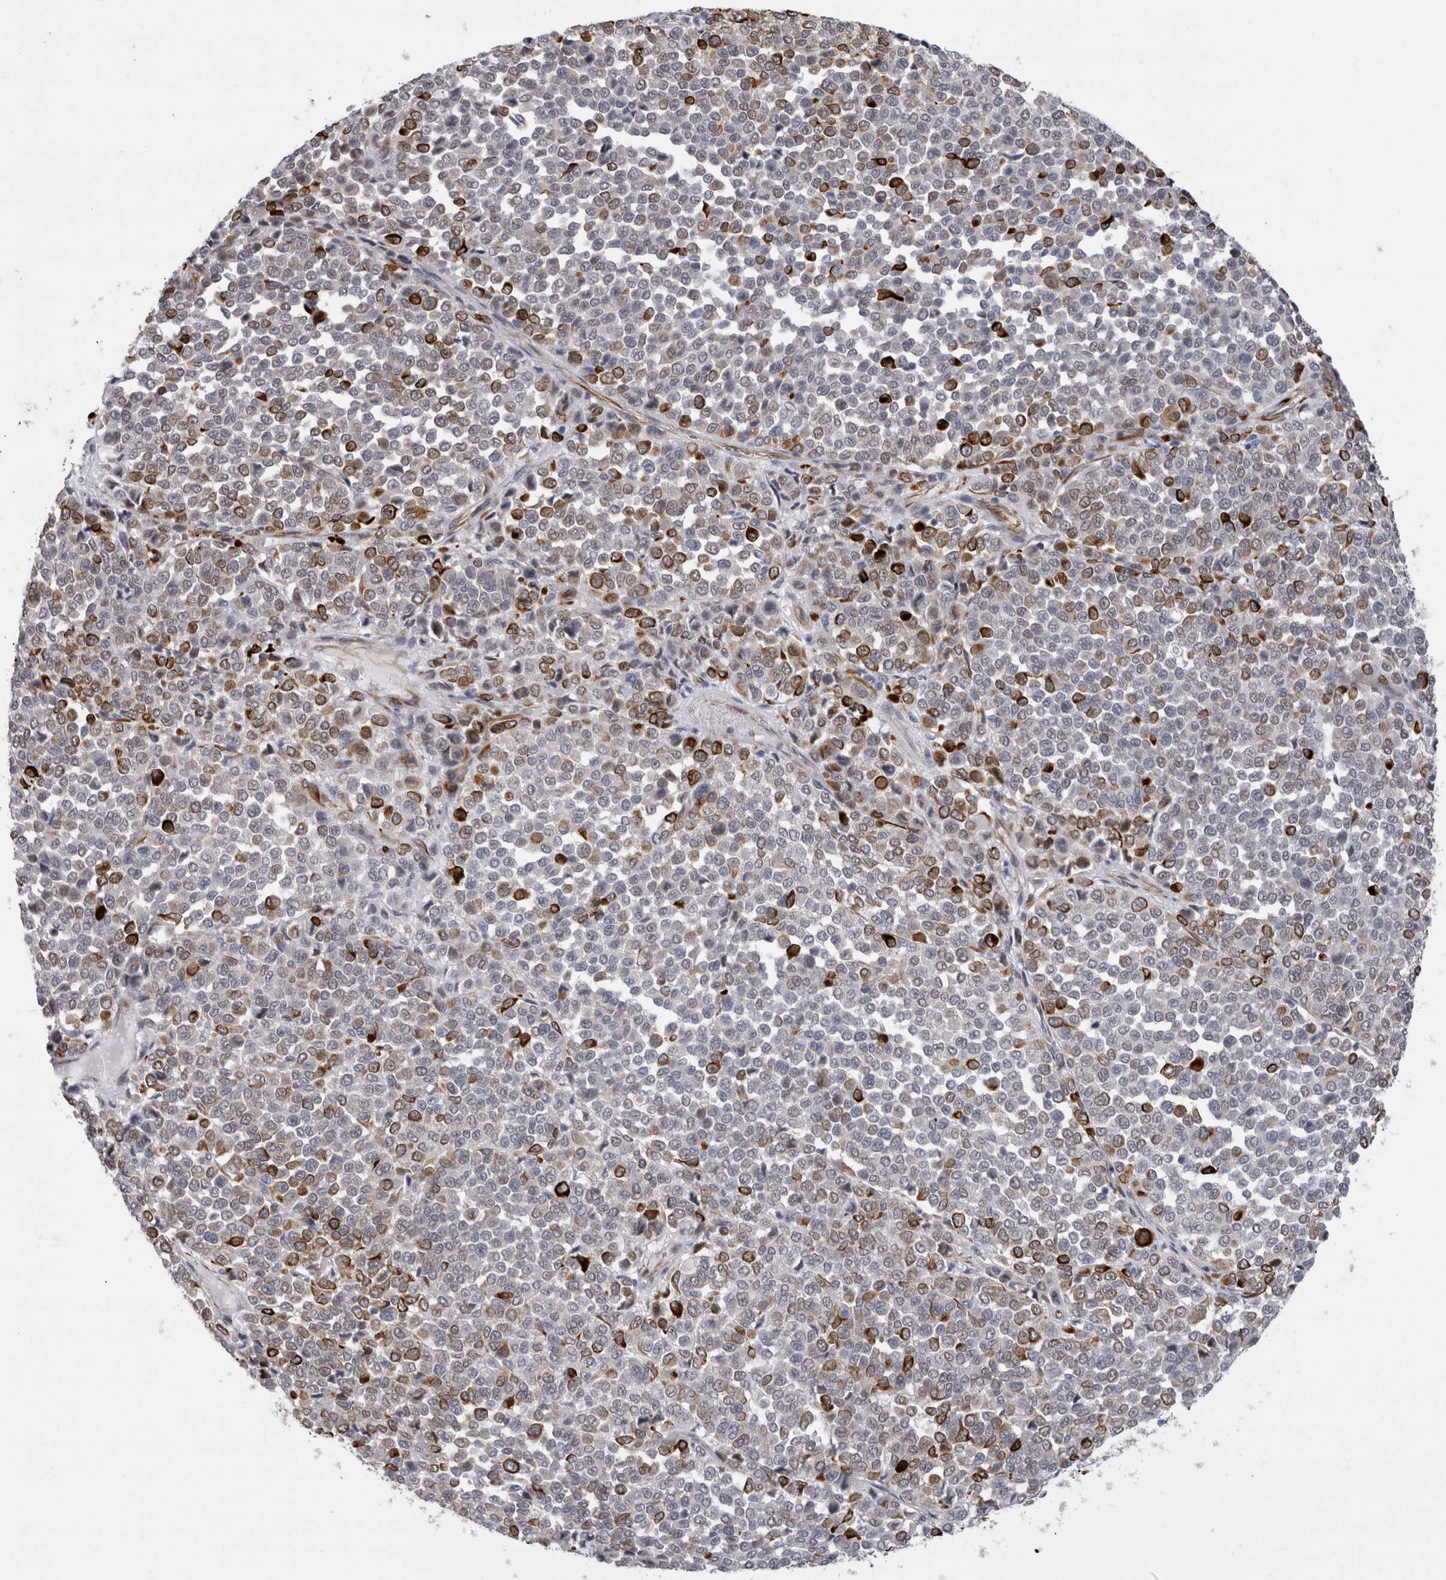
{"staining": {"intensity": "strong", "quantity": "<25%", "location": "cytoplasmic/membranous"}, "tissue": "melanoma", "cell_type": "Tumor cells", "image_type": "cancer", "snomed": [{"axis": "morphology", "description": "Malignant melanoma, Metastatic site"}, {"axis": "topography", "description": "Pancreas"}], "caption": "Melanoma was stained to show a protein in brown. There is medium levels of strong cytoplasmic/membranous positivity in approximately <25% of tumor cells.", "gene": "FAM83H", "patient": {"sex": "female", "age": 30}}